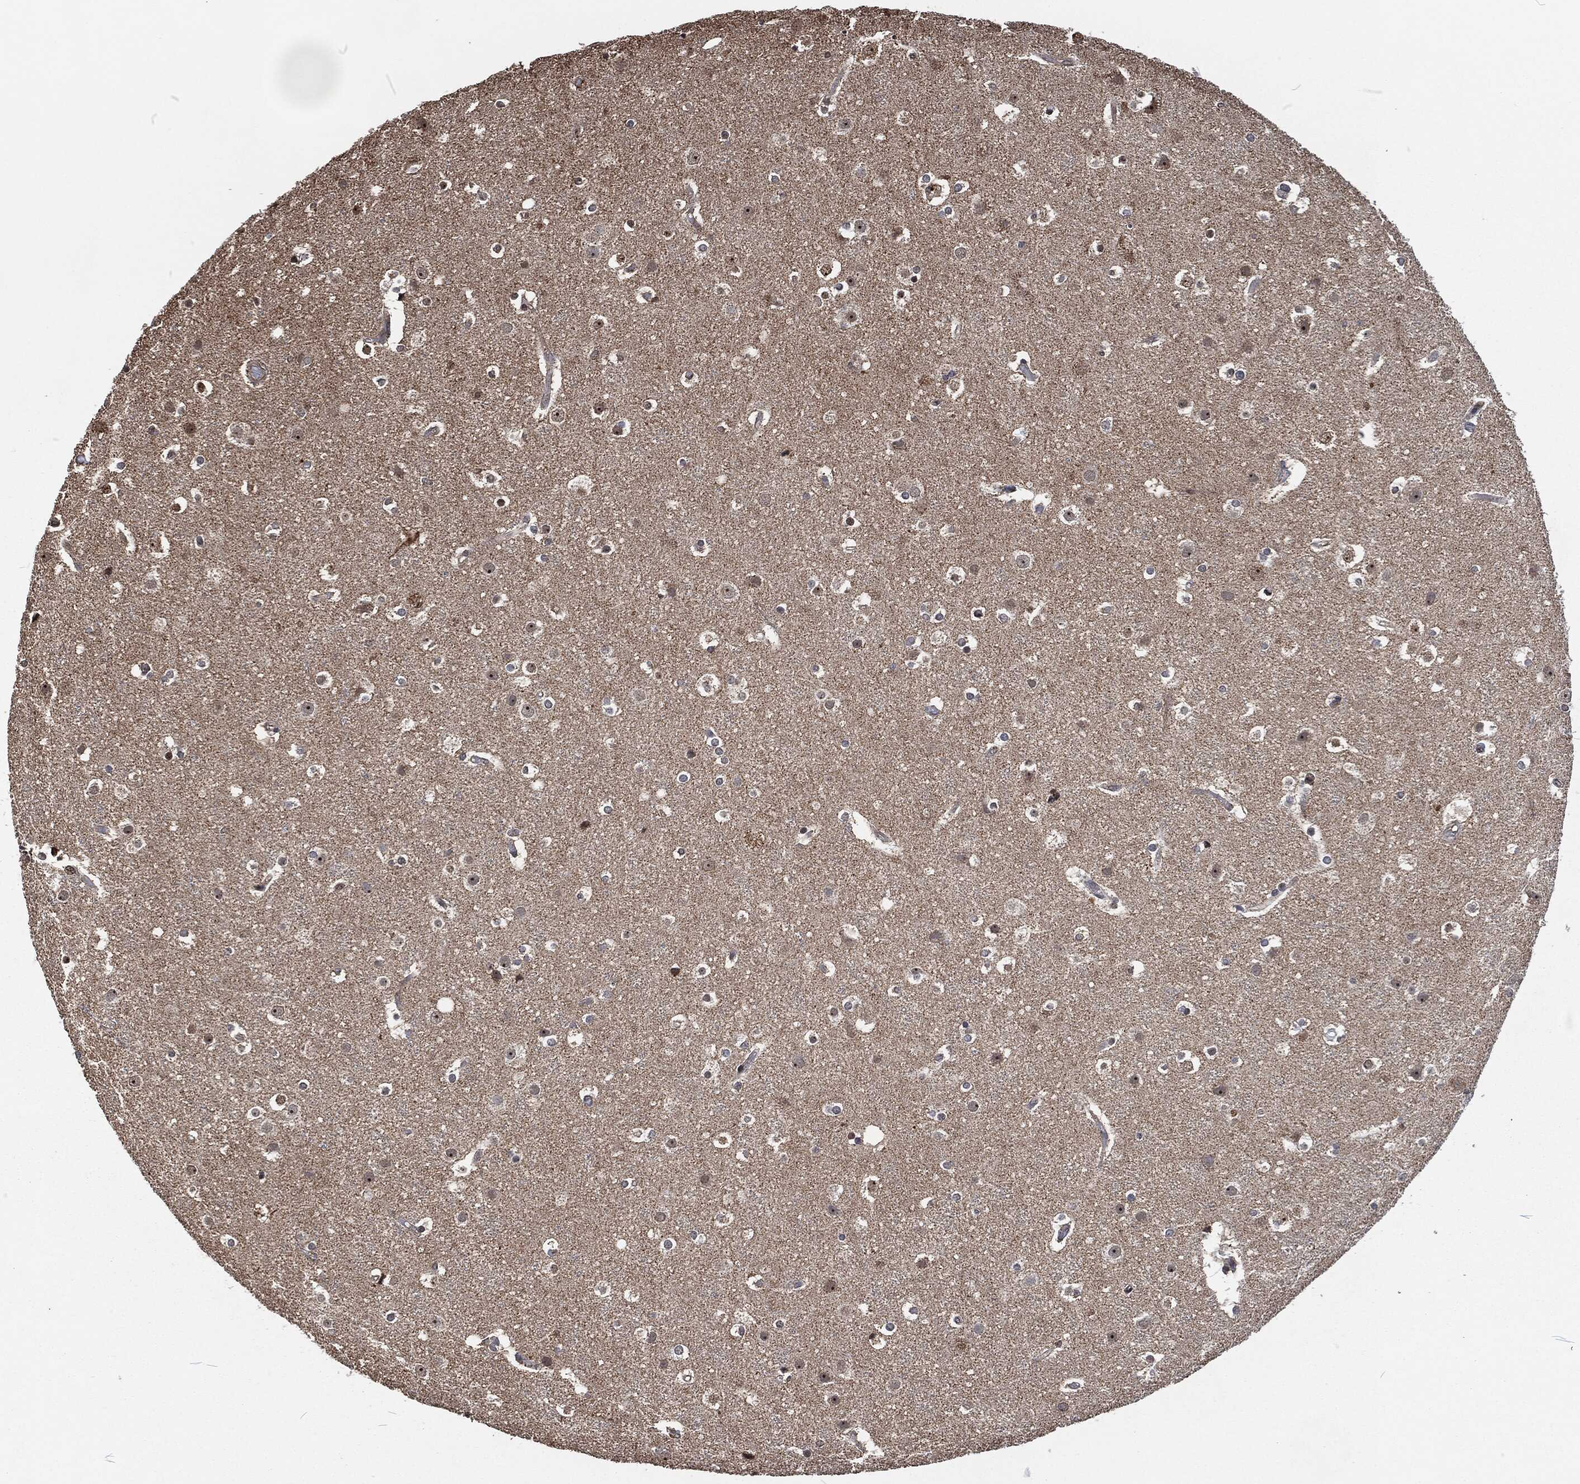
{"staining": {"intensity": "negative", "quantity": "none", "location": "none"}, "tissue": "cerebral cortex", "cell_type": "Endothelial cells", "image_type": "normal", "snomed": [{"axis": "morphology", "description": "Normal tissue, NOS"}, {"axis": "topography", "description": "Cerebral cortex"}], "caption": "High power microscopy micrograph of an immunohistochemistry image of normal cerebral cortex, revealing no significant expression in endothelial cells.", "gene": "SNAI1", "patient": {"sex": "female", "age": 52}}